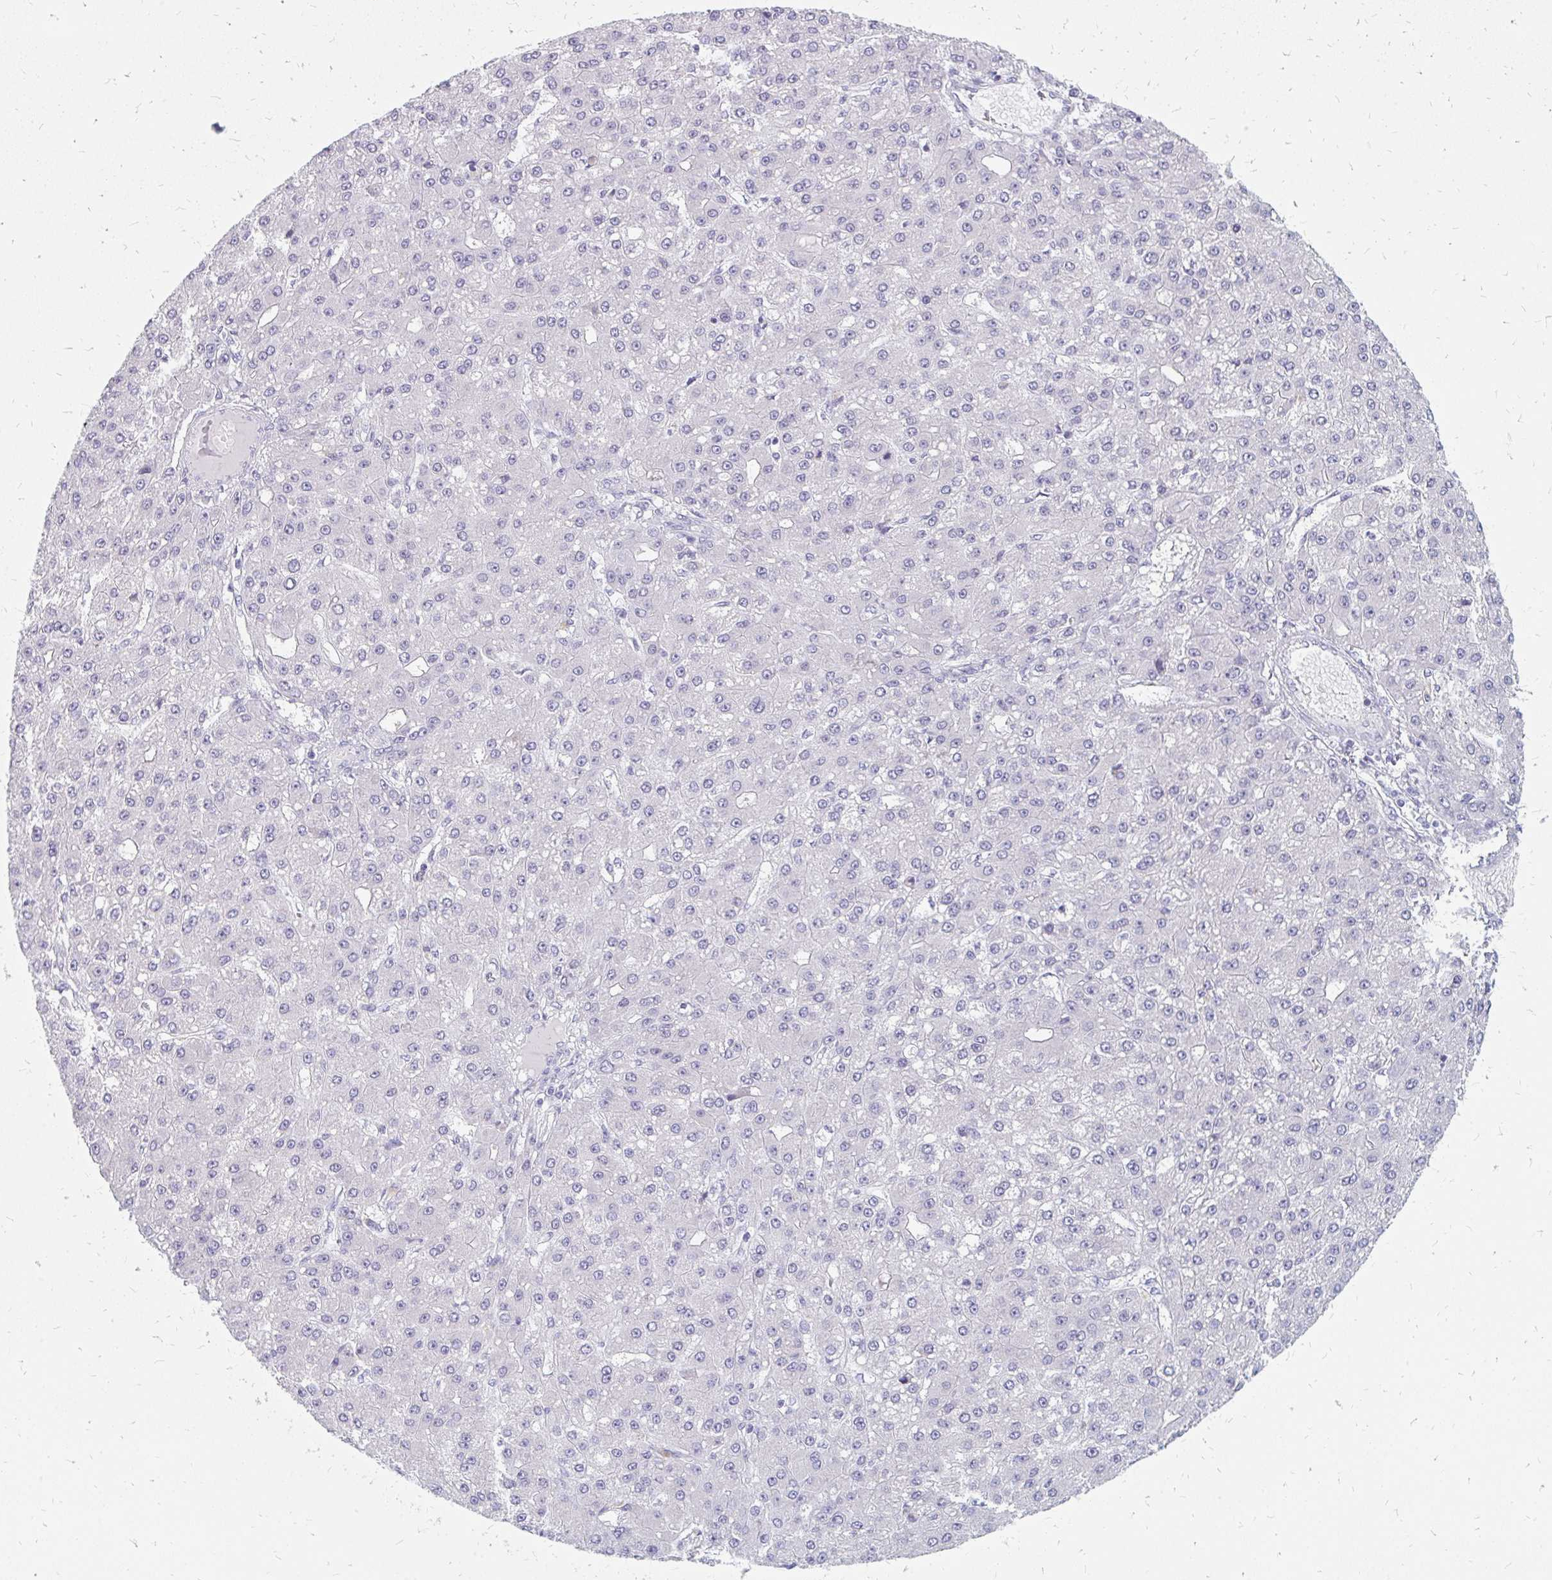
{"staining": {"intensity": "negative", "quantity": "none", "location": "none"}, "tissue": "liver cancer", "cell_type": "Tumor cells", "image_type": "cancer", "snomed": [{"axis": "morphology", "description": "Carcinoma, Hepatocellular, NOS"}, {"axis": "topography", "description": "Liver"}], "caption": "This is a photomicrograph of immunohistochemistry (IHC) staining of liver hepatocellular carcinoma, which shows no positivity in tumor cells.", "gene": "OR10V1", "patient": {"sex": "male", "age": 67}}